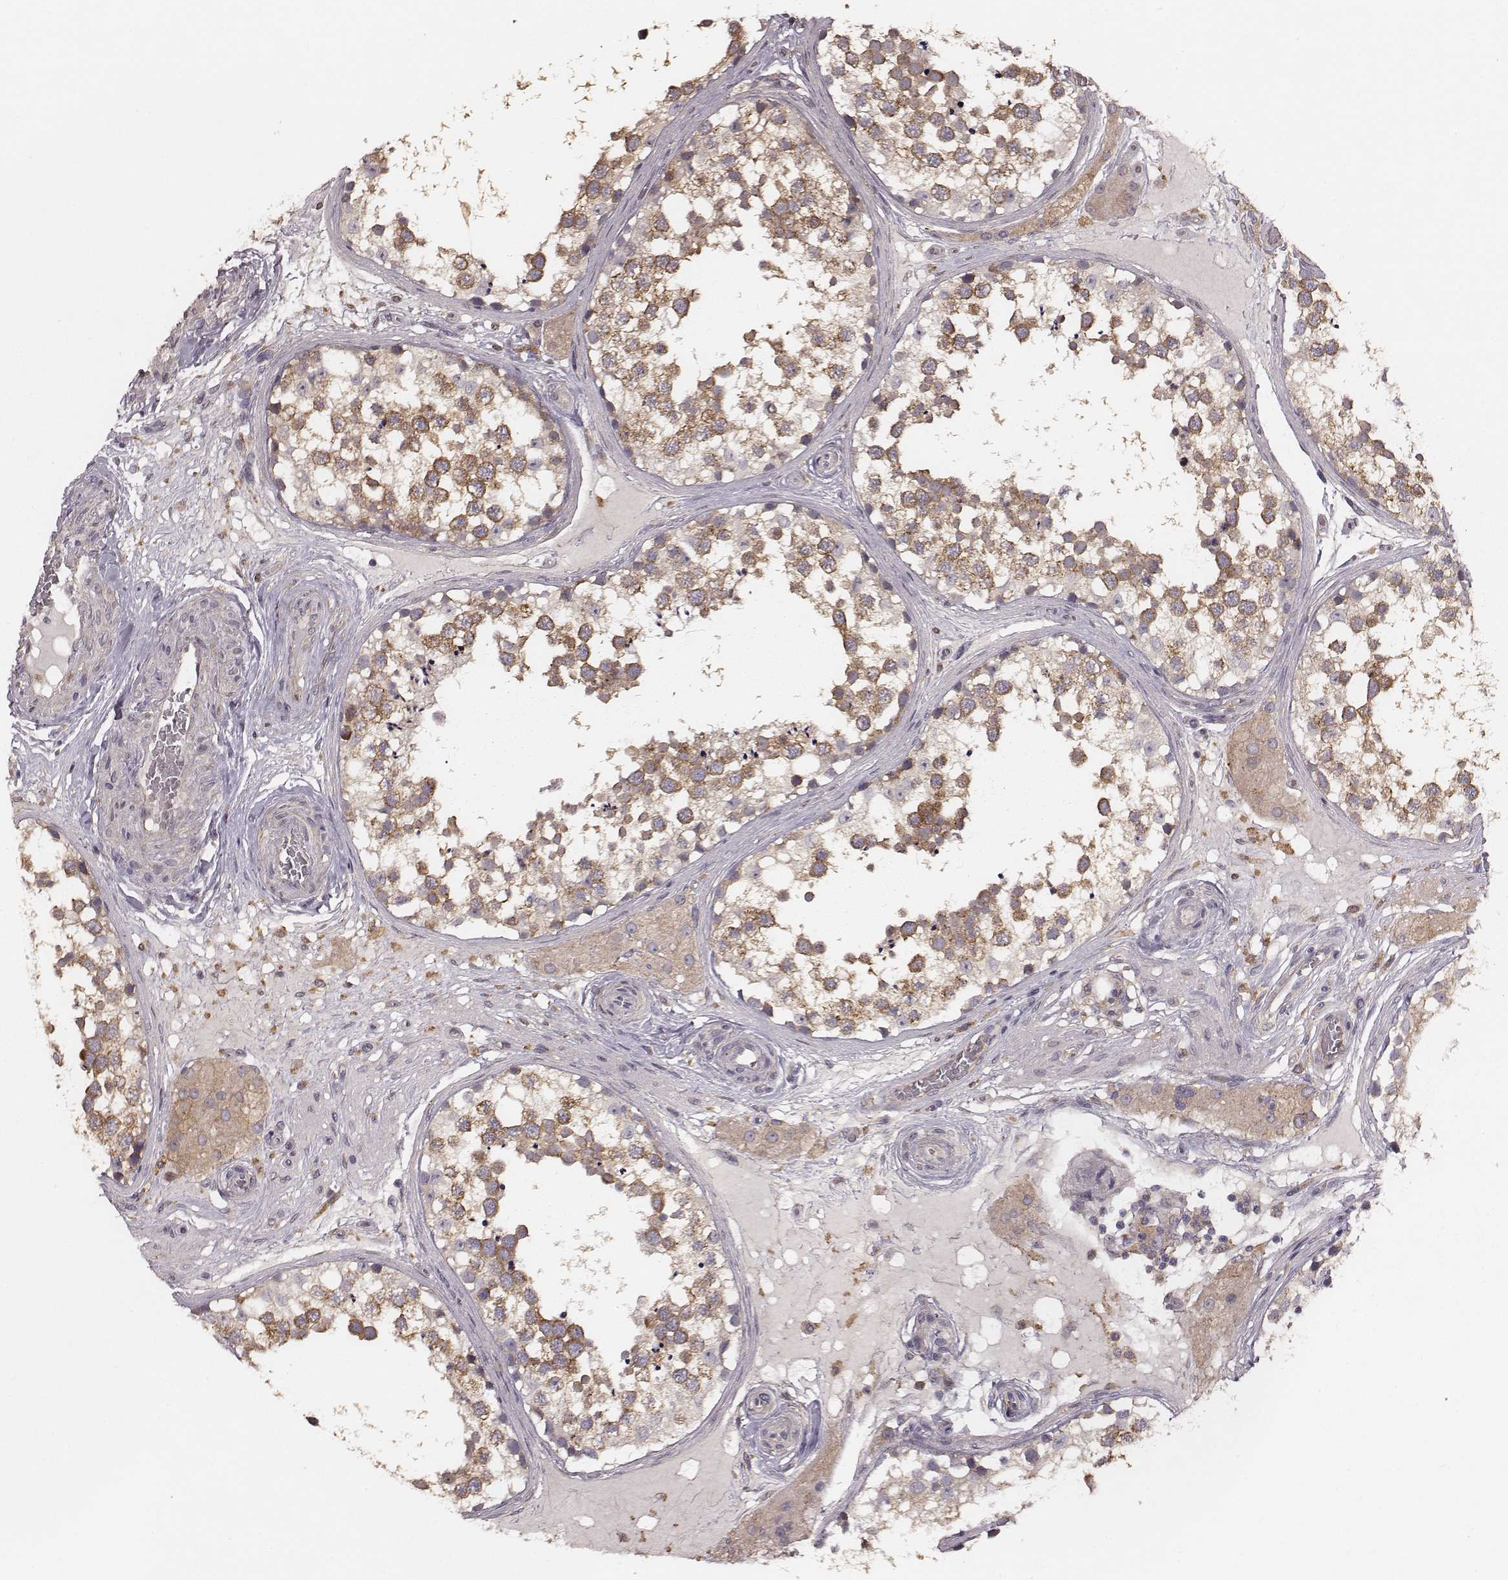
{"staining": {"intensity": "moderate", "quantity": ">75%", "location": "cytoplasmic/membranous"}, "tissue": "testis", "cell_type": "Cells in seminiferous ducts", "image_type": "normal", "snomed": [{"axis": "morphology", "description": "Normal tissue, NOS"}, {"axis": "morphology", "description": "Seminoma, NOS"}, {"axis": "topography", "description": "Testis"}], "caption": "Protein staining reveals moderate cytoplasmic/membranous staining in about >75% of cells in seminiferous ducts in normal testis. The protein of interest is stained brown, and the nuclei are stained in blue (DAB IHC with brightfield microscopy, high magnification).", "gene": "VPS26A", "patient": {"sex": "male", "age": 65}}